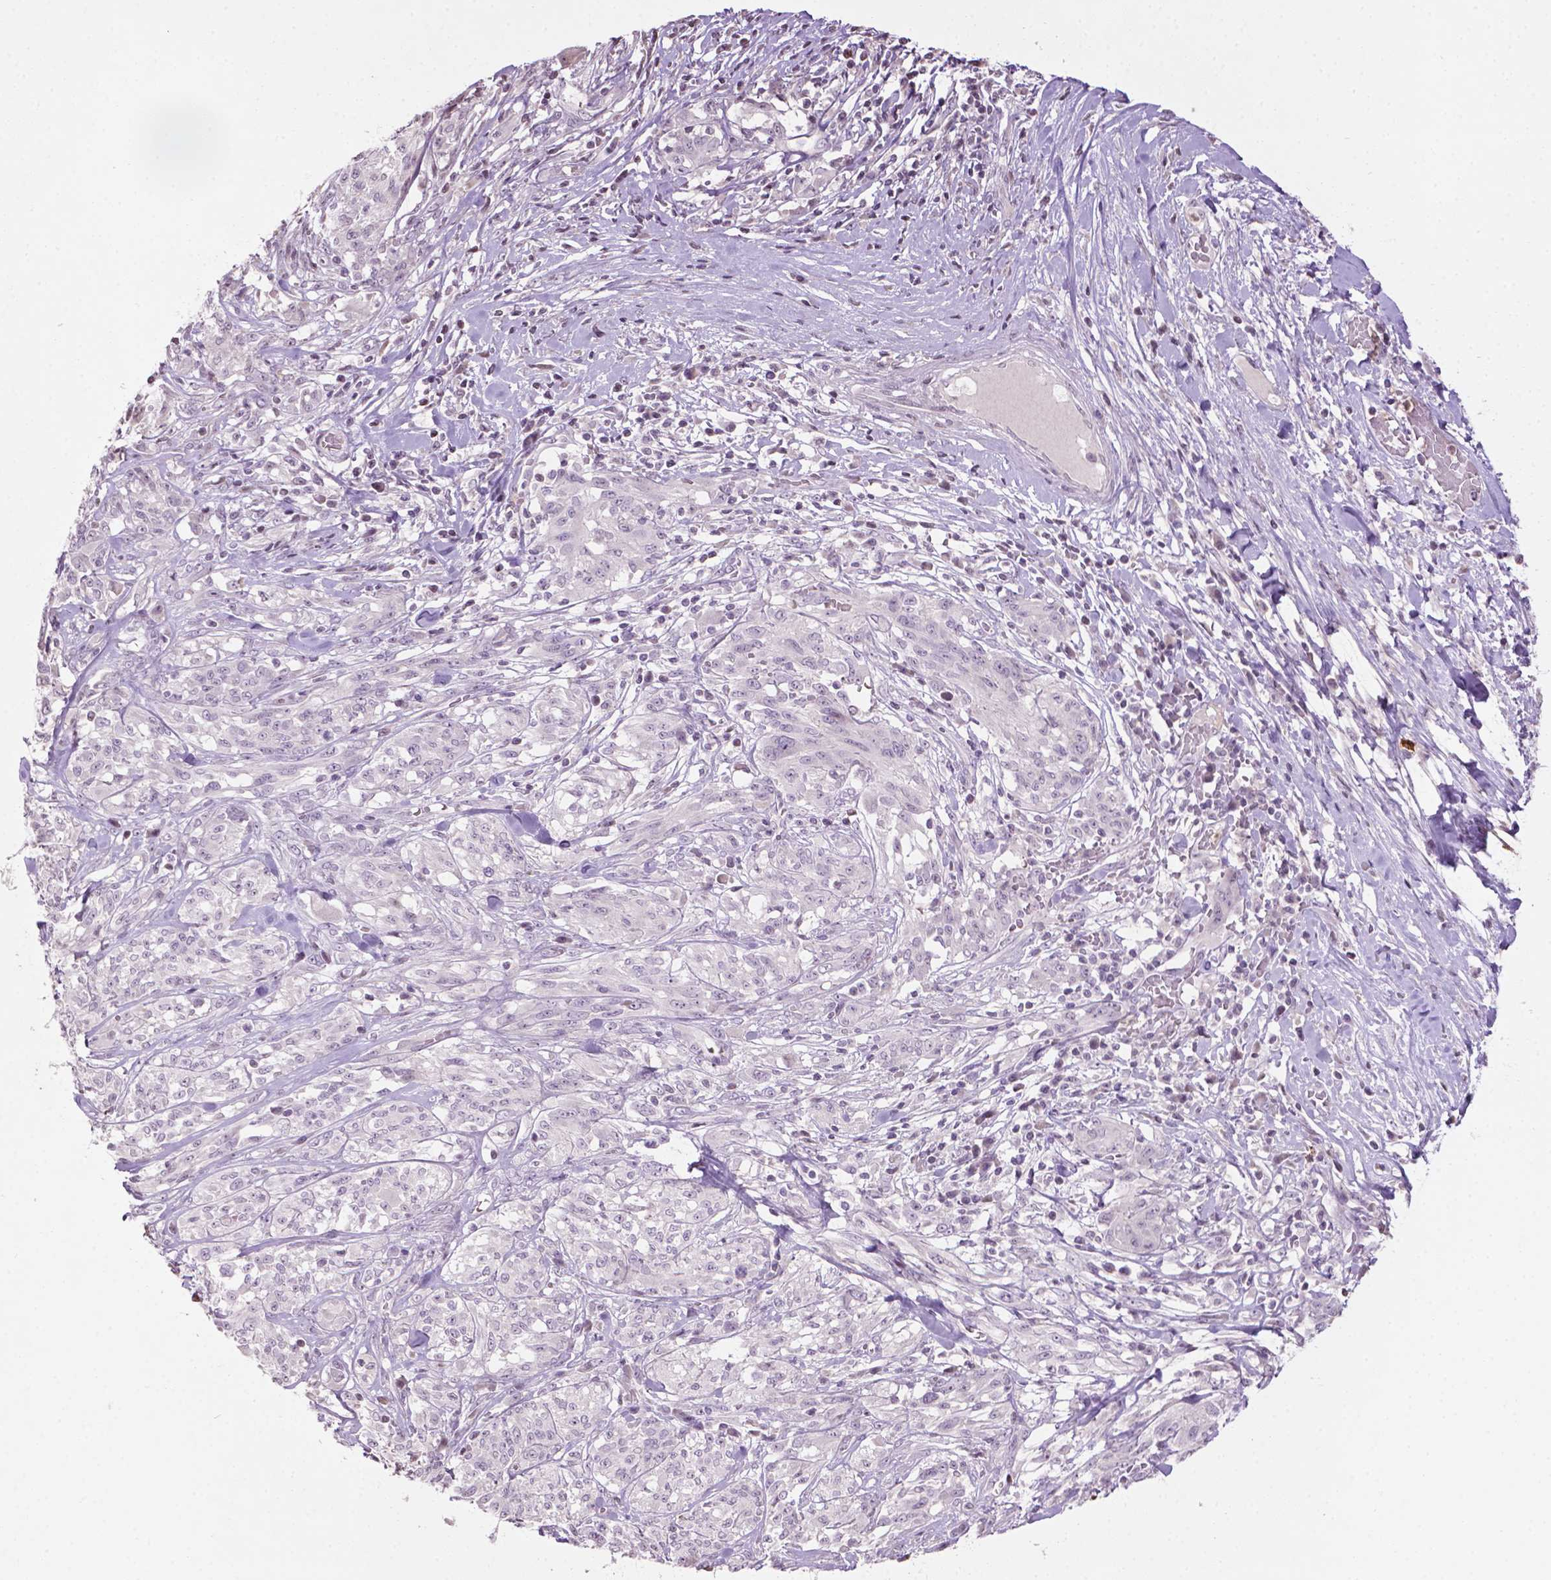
{"staining": {"intensity": "negative", "quantity": "none", "location": "none"}, "tissue": "melanoma", "cell_type": "Tumor cells", "image_type": "cancer", "snomed": [{"axis": "morphology", "description": "Malignant melanoma, NOS"}, {"axis": "topography", "description": "Skin"}], "caption": "Tumor cells show no significant protein staining in melanoma.", "gene": "NTNG2", "patient": {"sex": "female", "age": 91}}